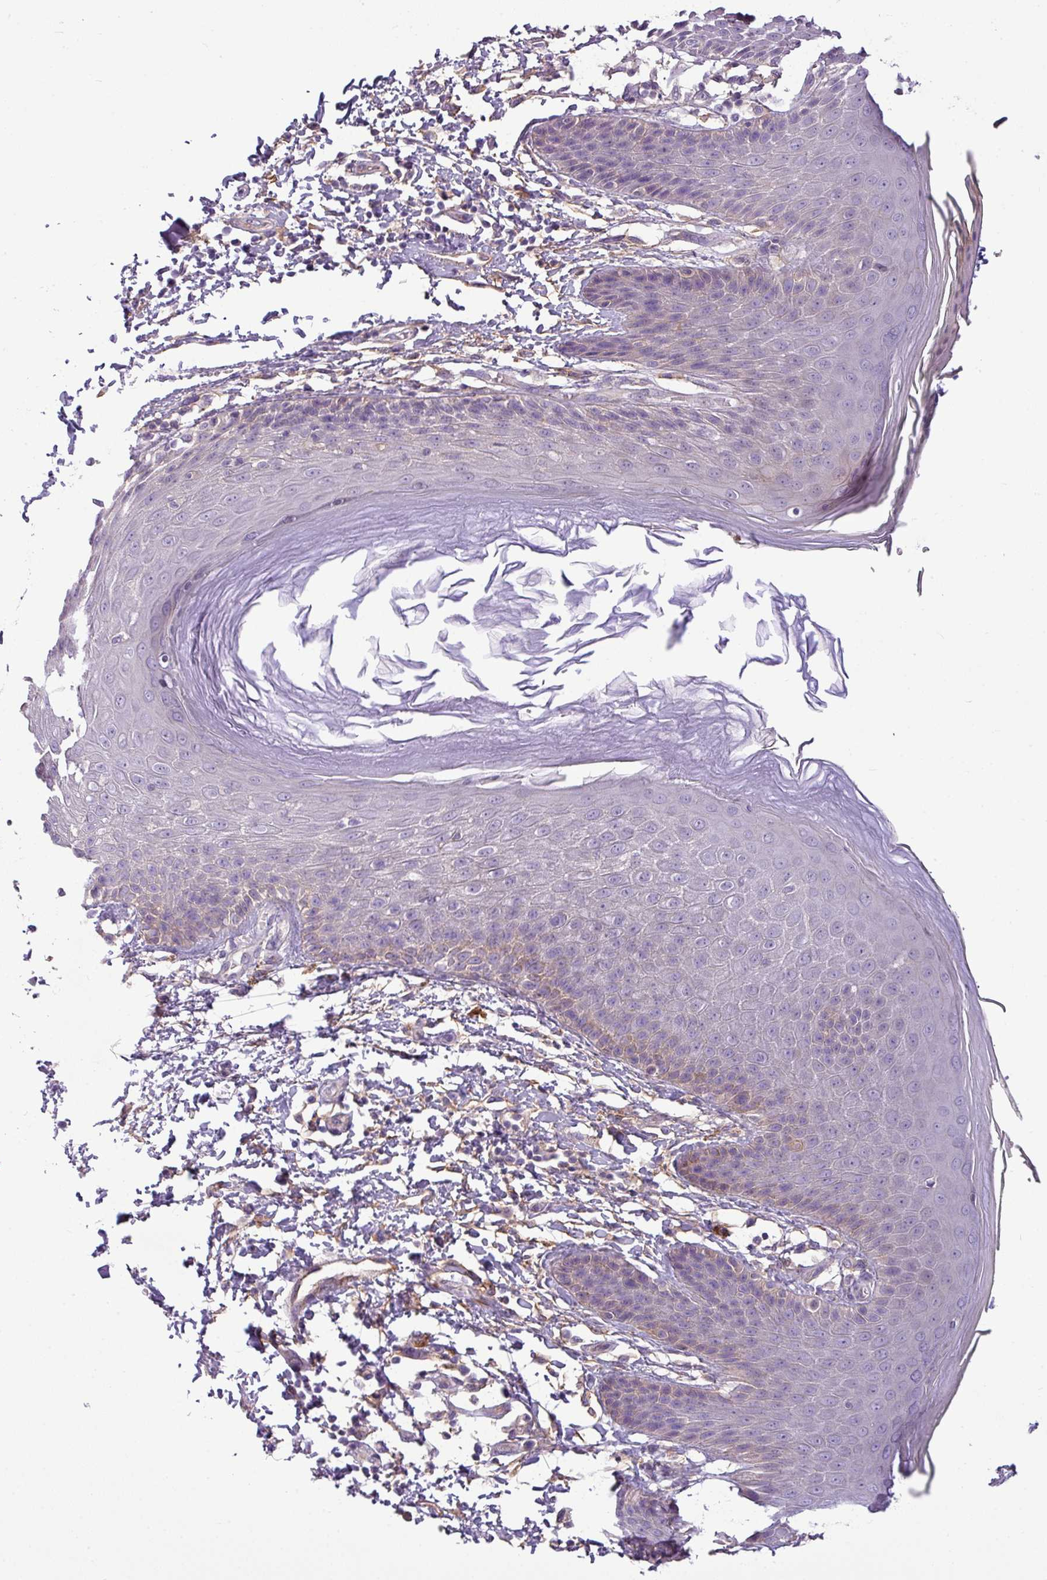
{"staining": {"intensity": "weak", "quantity": "<25%", "location": "cytoplasmic/membranous"}, "tissue": "skin", "cell_type": "Epidermal cells", "image_type": "normal", "snomed": [{"axis": "morphology", "description": "Normal tissue, NOS"}, {"axis": "topography", "description": "Peripheral nerve tissue"}], "caption": "Immunohistochemistry (IHC) photomicrograph of unremarkable skin stained for a protein (brown), which reveals no positivity in epidermal cells. Brightfield microscopy of immunohistochemistry (IHC) stained with DAB (3,3'-diaminobenzidine) (brown) and hematoxylin (blue), captured at high magnification.", "gene": "TMEM178B", "patient": {"sex": "male", "age": 51}}